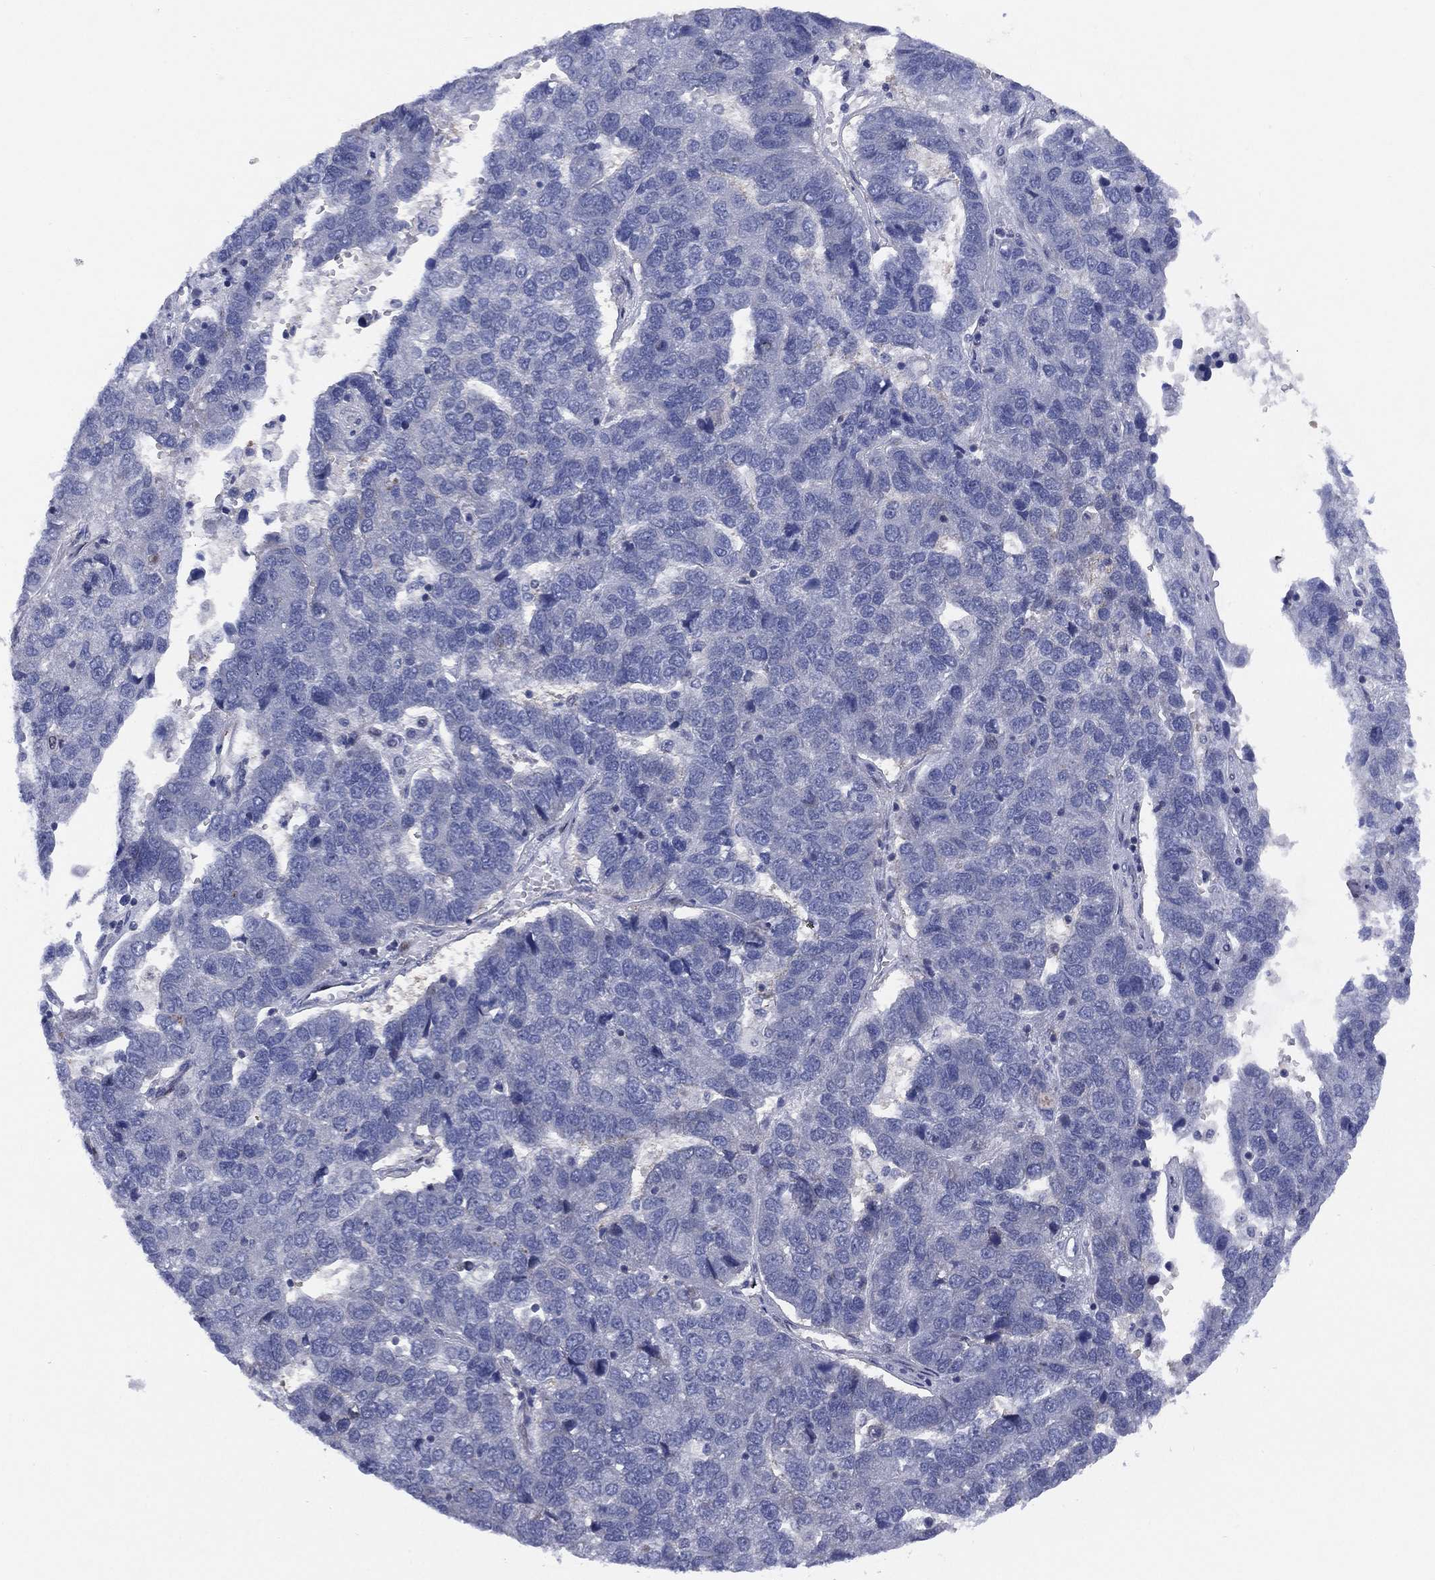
{"staining": {"intensity": "negative", "quantity": "none", "location": "none"}, "tissue": "pancreatic cancer", "cell_type": "Tumor cells", "image_type": "cancer", "snomed": [{"axis": "morphology", "description": "Adenocarcinoma, NOS"}, {"axis": "topography", "description": "Pancreas"}], "caption": "This histopathology image is of pancreatic cancer (adenocarcinoma) stained with immunohistochemistry to label a protein in brown with the nuclei are counter-stained blue. There is no expression in tumor cells.", "gene": "SLC4A4", "patient": {"sex": "female", "age": 61}}